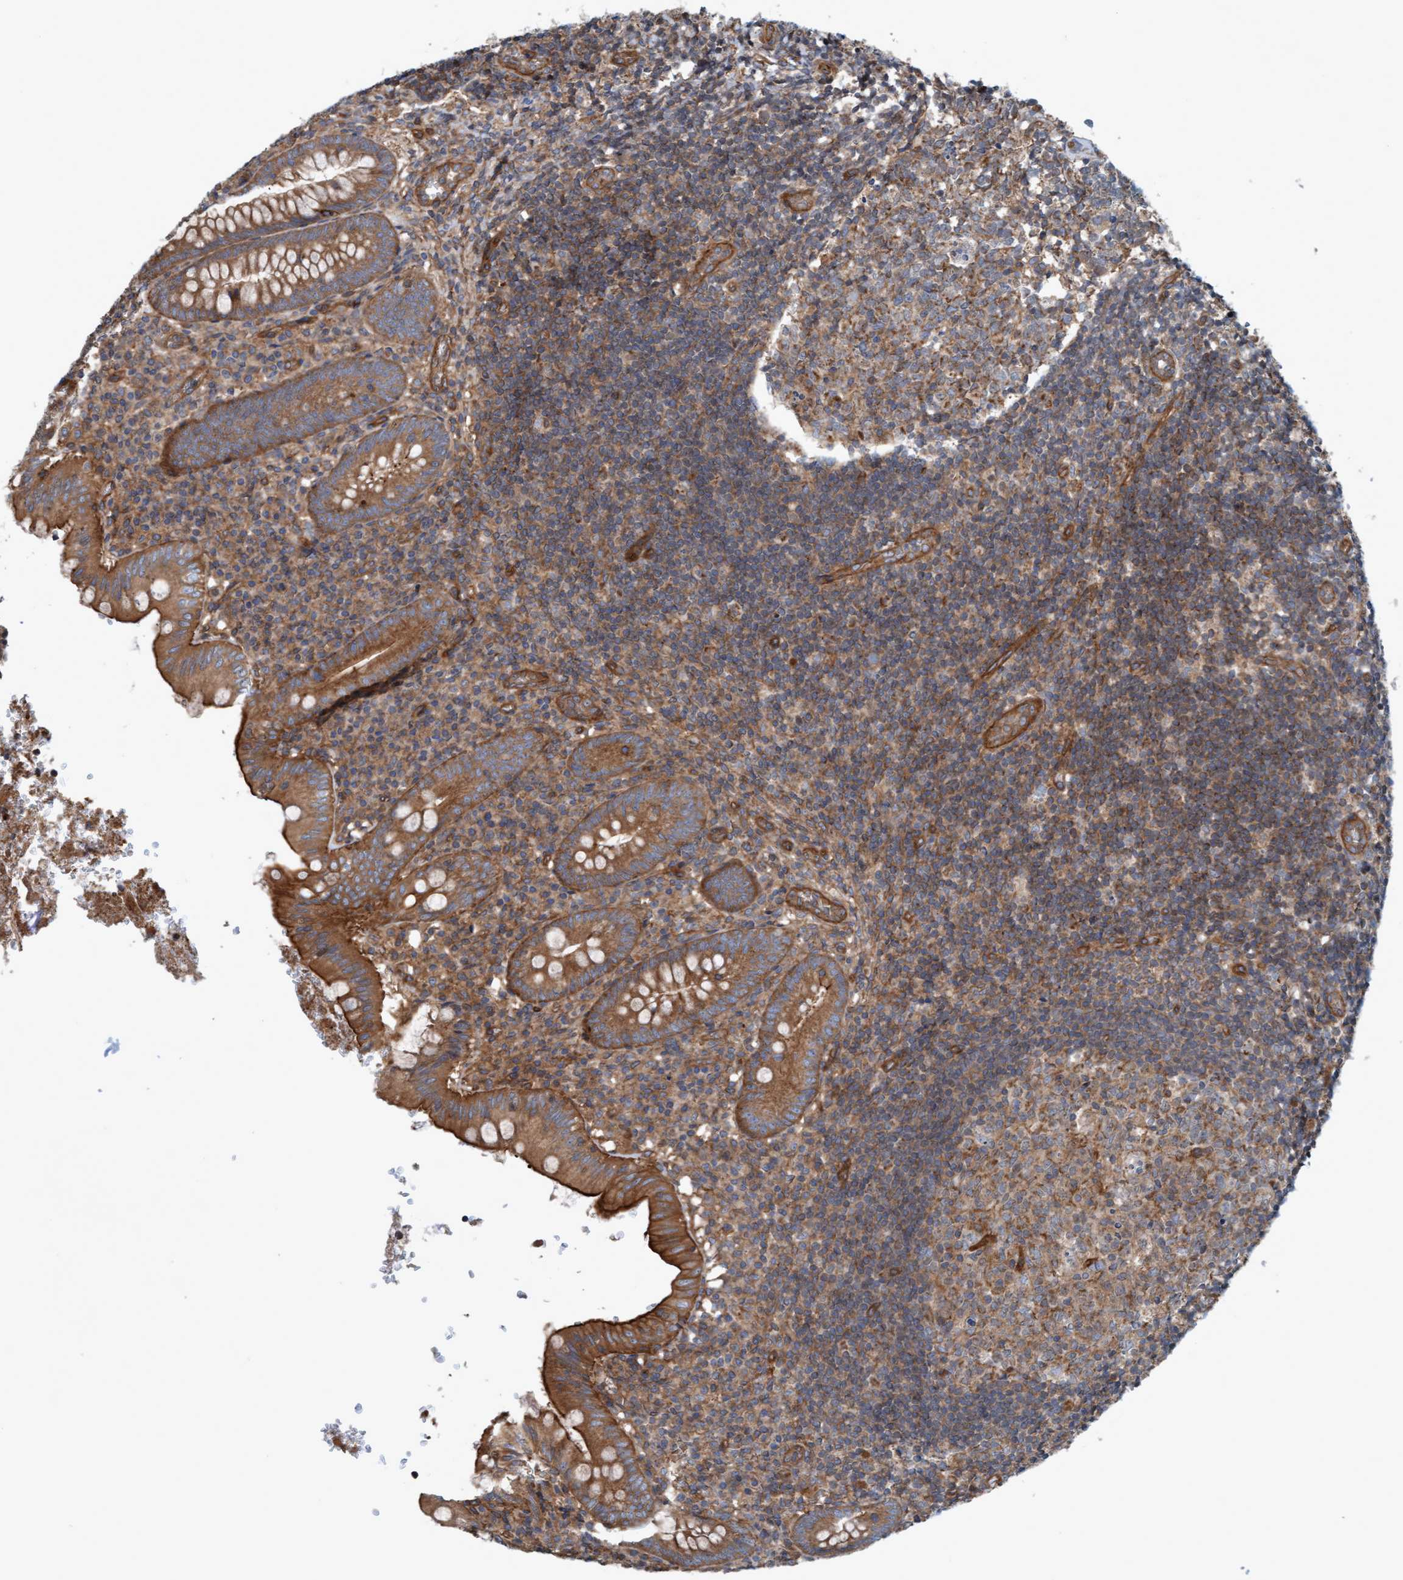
{"staining": {"intensity": "strong", "quantity": ">75%", "location": "cytoplasmic/membranous"}, "tissue": "appendix", "cell_type": "Glandular cells", "image_type": "normal", "snomed": [{"axis": "morphology", "description": "Normal tissue, NOS"}, {"axis": "topography", "description": "Appendix"}], "caption": "Immunohistochemistry (IHC) staining of normal appendix, which demonstrates high levels of strong cytoplasmic/membranous expression in about >75% of glandular cells indicating strong cytoplasmic/membranous protein staining. The staining was performed using DAB (3,3'-diaminobenzidine) (brown) for protein detection and nuclei were counterstained in hematoxylin (blue).", "gene": "ERAL1", "patient": {"sex": "male", "age": 8}}